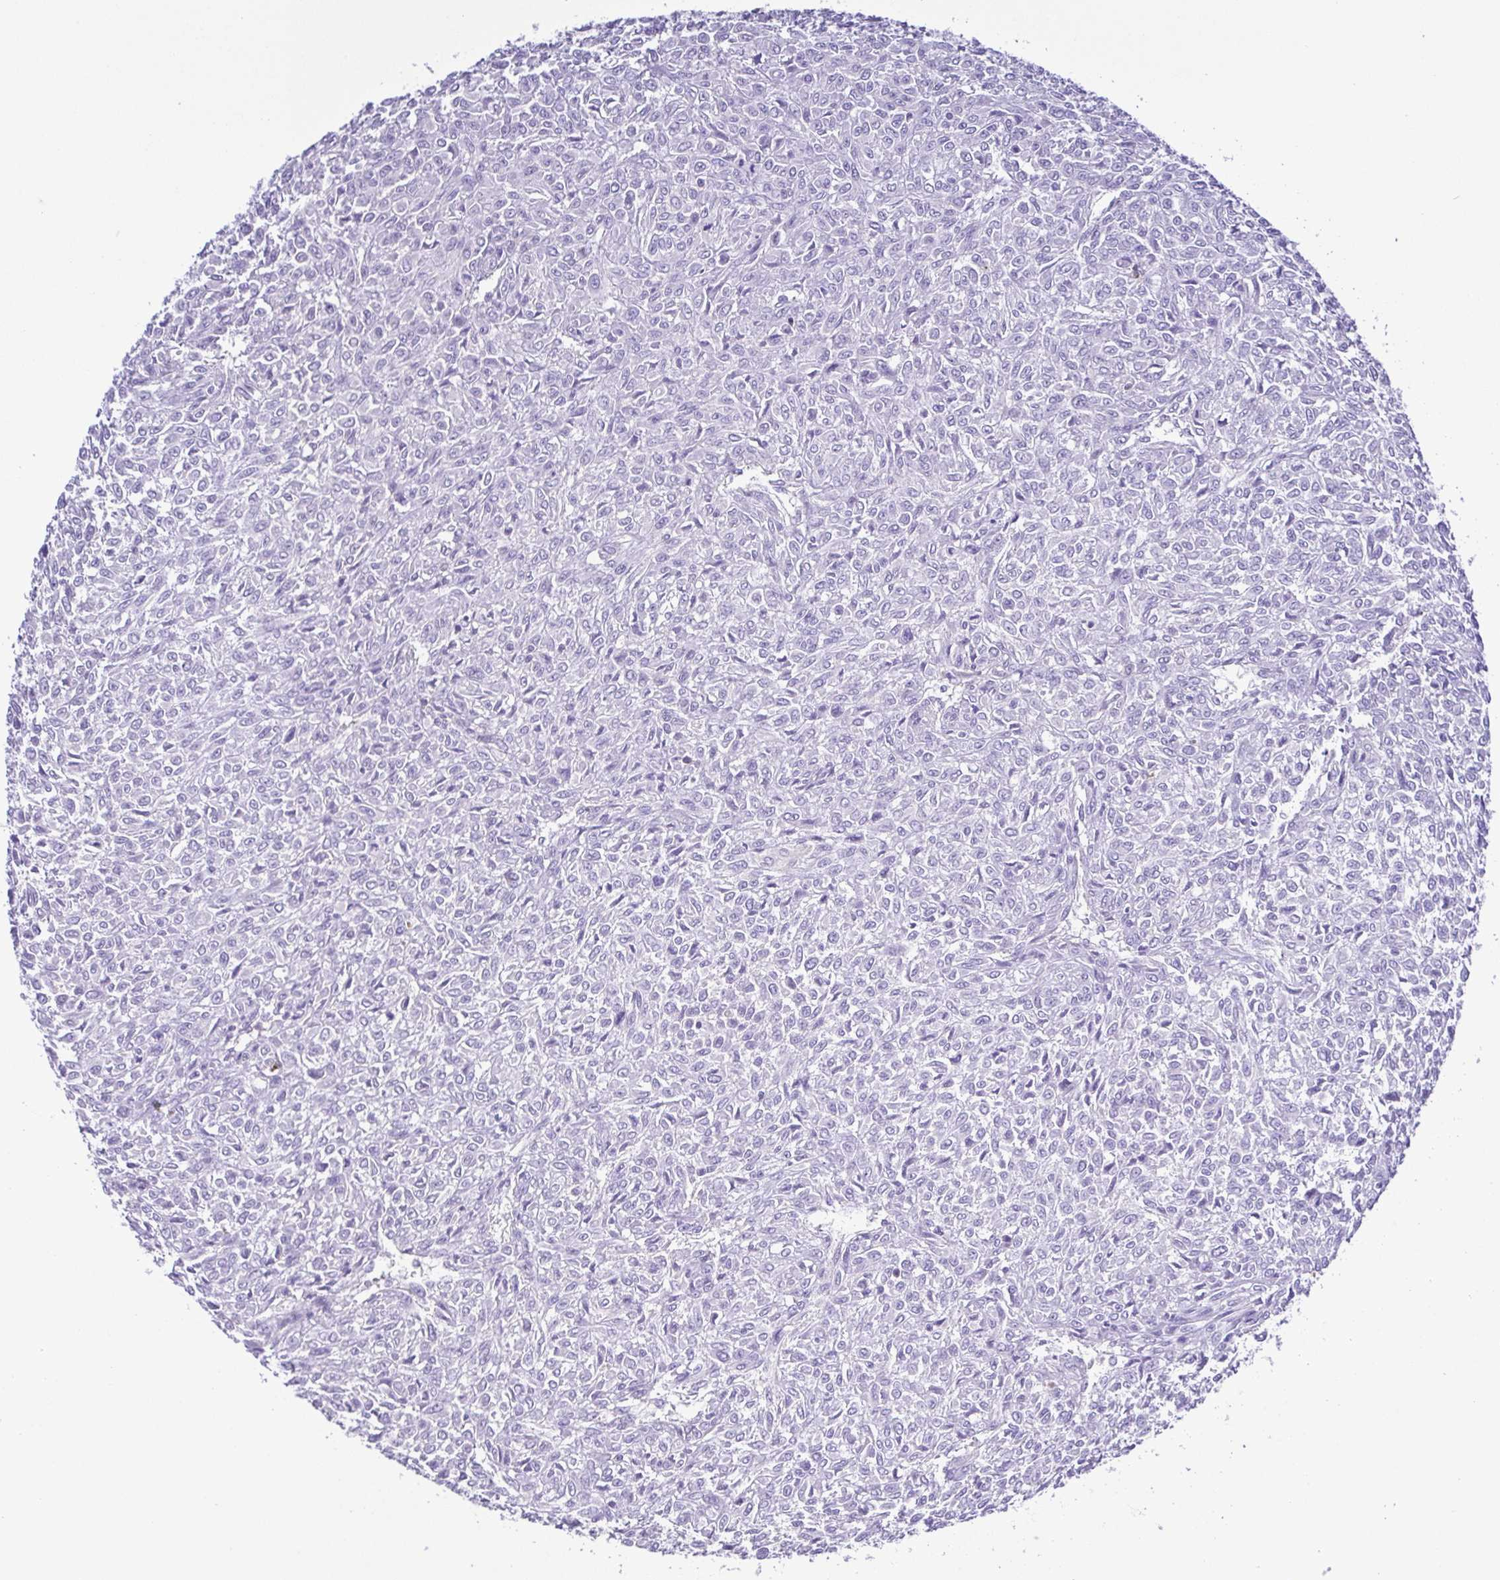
{"staining": {"intensity": "negative", "quantity": "none", "location": "none"}, "tissue": "renal cancer", "cell_type": "Tumor cells", "image_type": "cancer", "snomed": [{"axis": "morphology", "description": "Adenocarcinoma, NOS"}, {"axis": "topography", "description": "Kidney"}], "caption": "Immunohistochemical staining of human renal cancer reveals no significant positivity in tumor cells.", "gene": "PGLYRP1", "patient": {"sex": "male", "age": 58}}